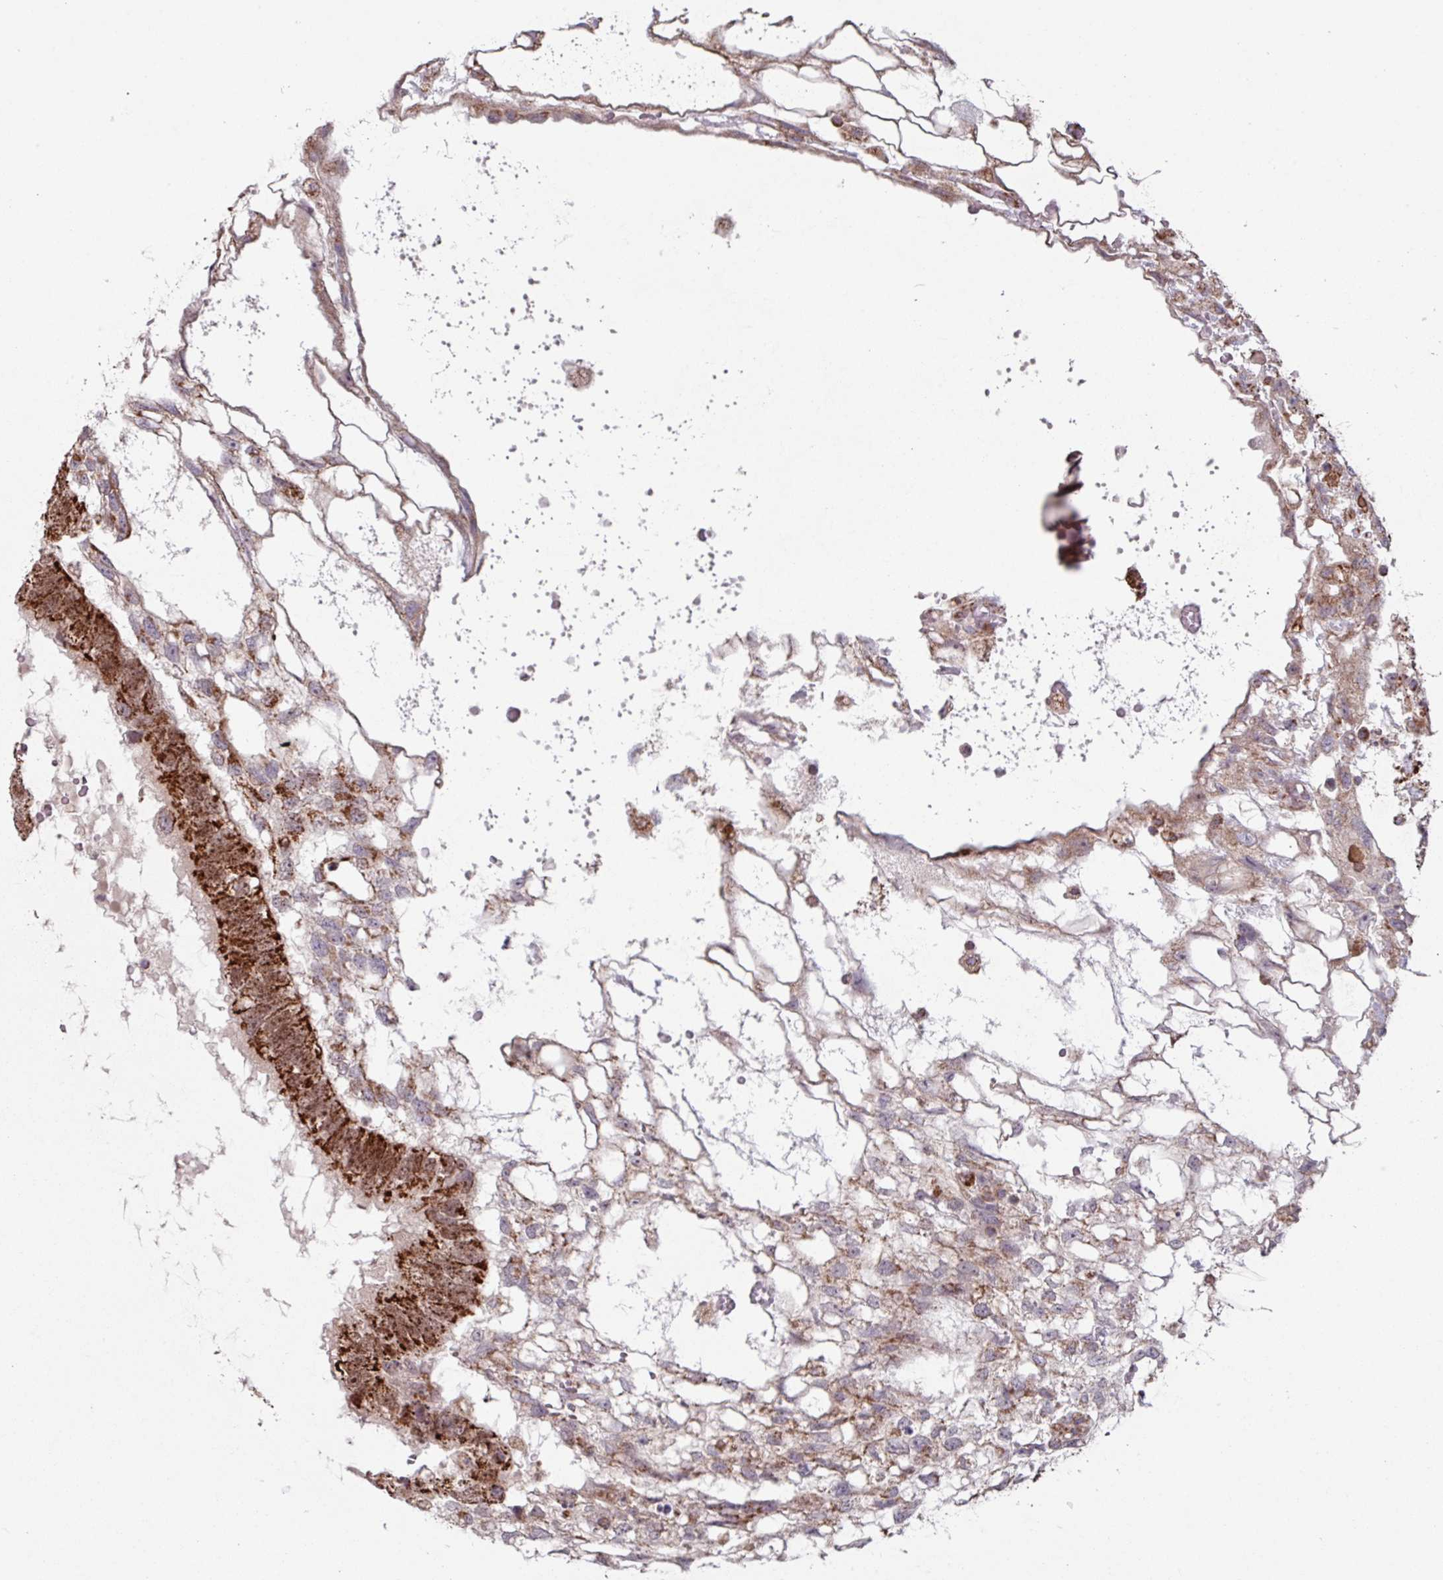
{"staining": {"intensity": "strong", "quantity": ">75%", "location": "cytoplasmic/membranous"}, "tissue": "testis cancer", "cell_type": "Tumor cells", "image_type": "cancer", "snomed": [{"axis": "morphology", "description": "Normal tissue, NOS"}, {"axis": "morphology", "description": "Carcinoma, Embryonal, NOS"}, {"axis": "topography", "description": "Testis"}], "caption": "Brown immunohistochemical staining in human embryonal carcinoma (testis) reveals strong cytoplasmic/membranous positivity in about >75% of tumor cells.", "gene": "COX7C", "patient": {"sex": "male", "age": 32}}